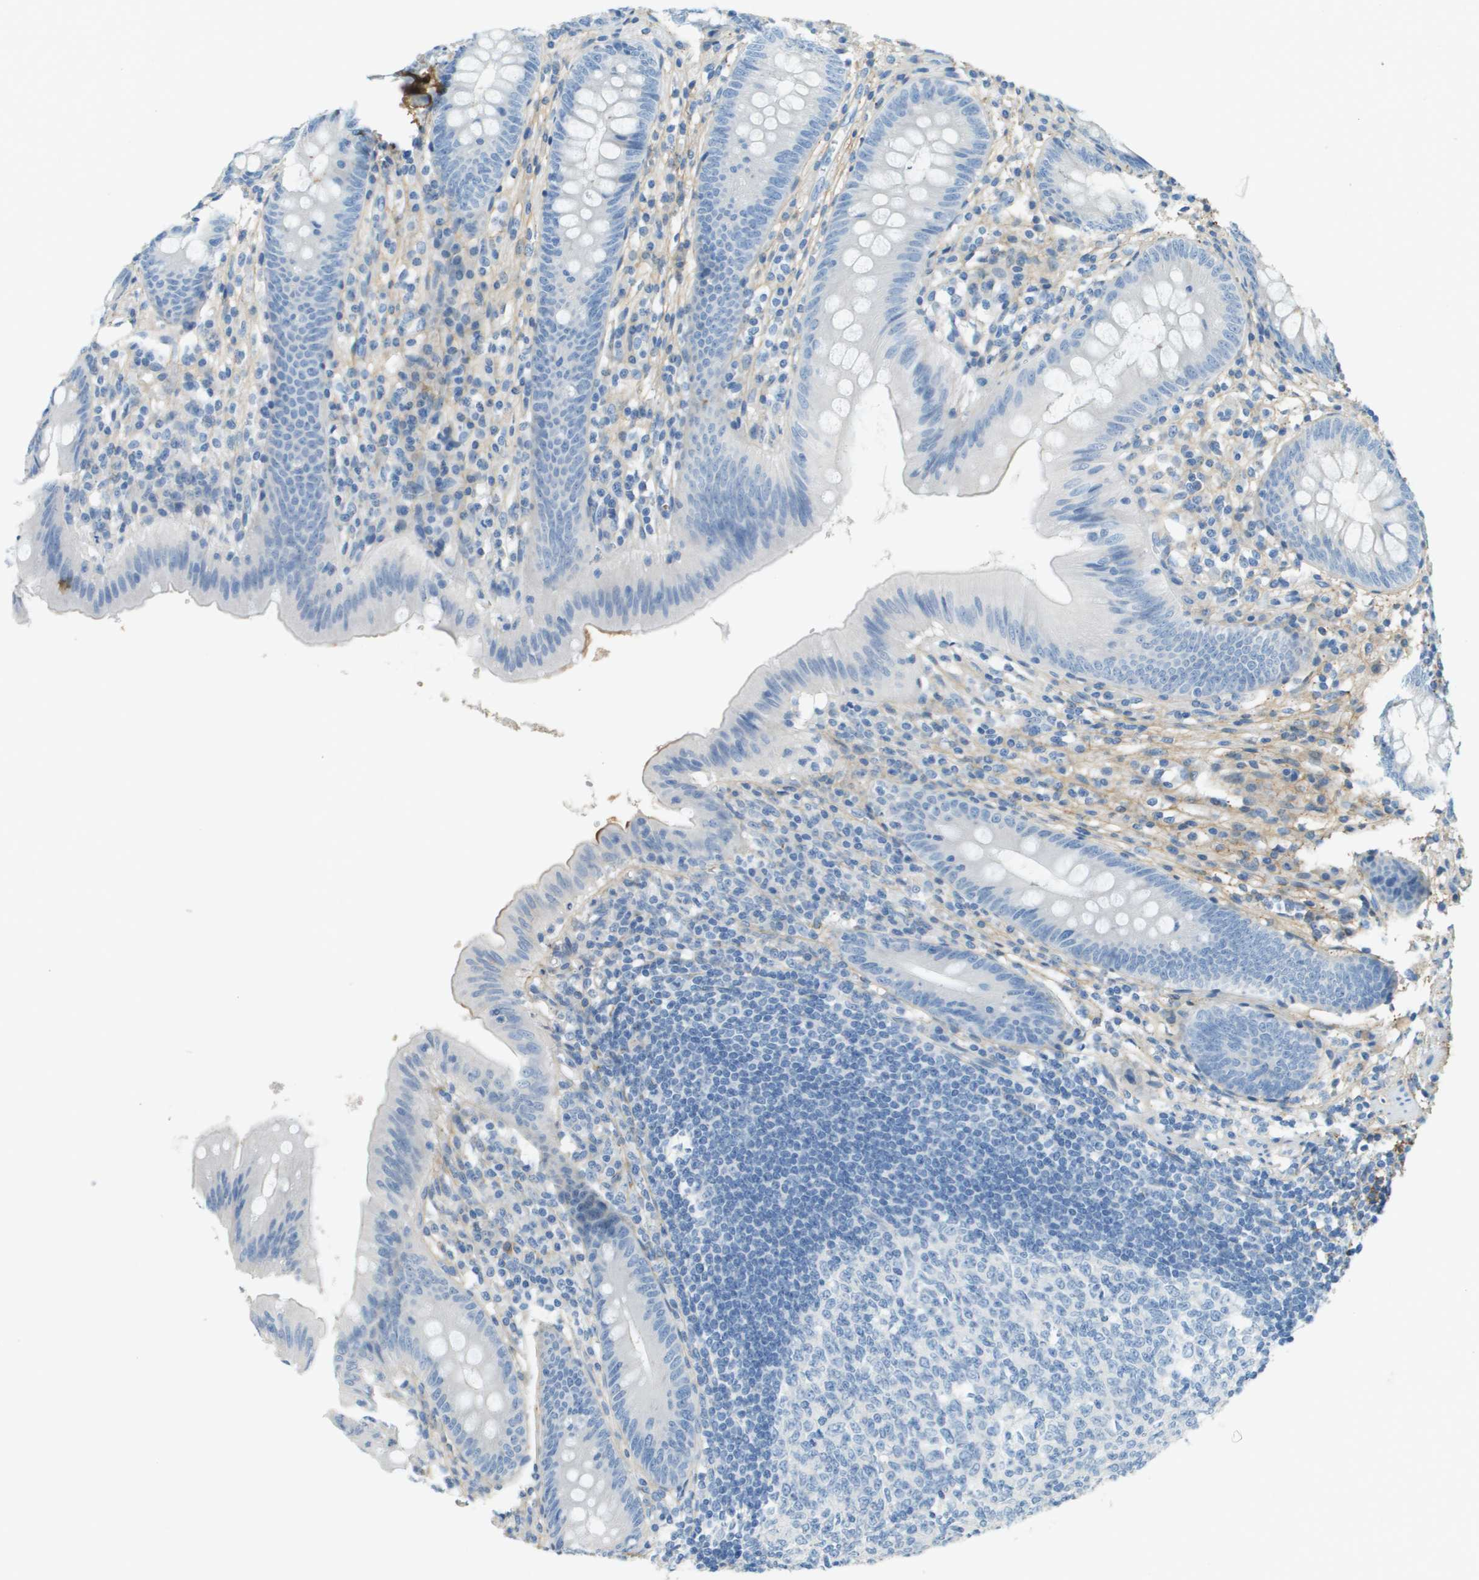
{"staining": {"intensity": "negative", "quantity": "none", "location": "none"}, "tissue": "appendix", "cell_type": "Glandular cells", "image_type": "normal", "snomed": [{"axis": "morphology", "description": "Normal tissue, NOS"}, {"axis": "topography", "description": "Appendix"}], "caption": "This is an immunohistochemistry image of normal appendix. There is no staining in glandular cells.", "gene": "DCN", "patient": {"sex": "male", "age": 56}}